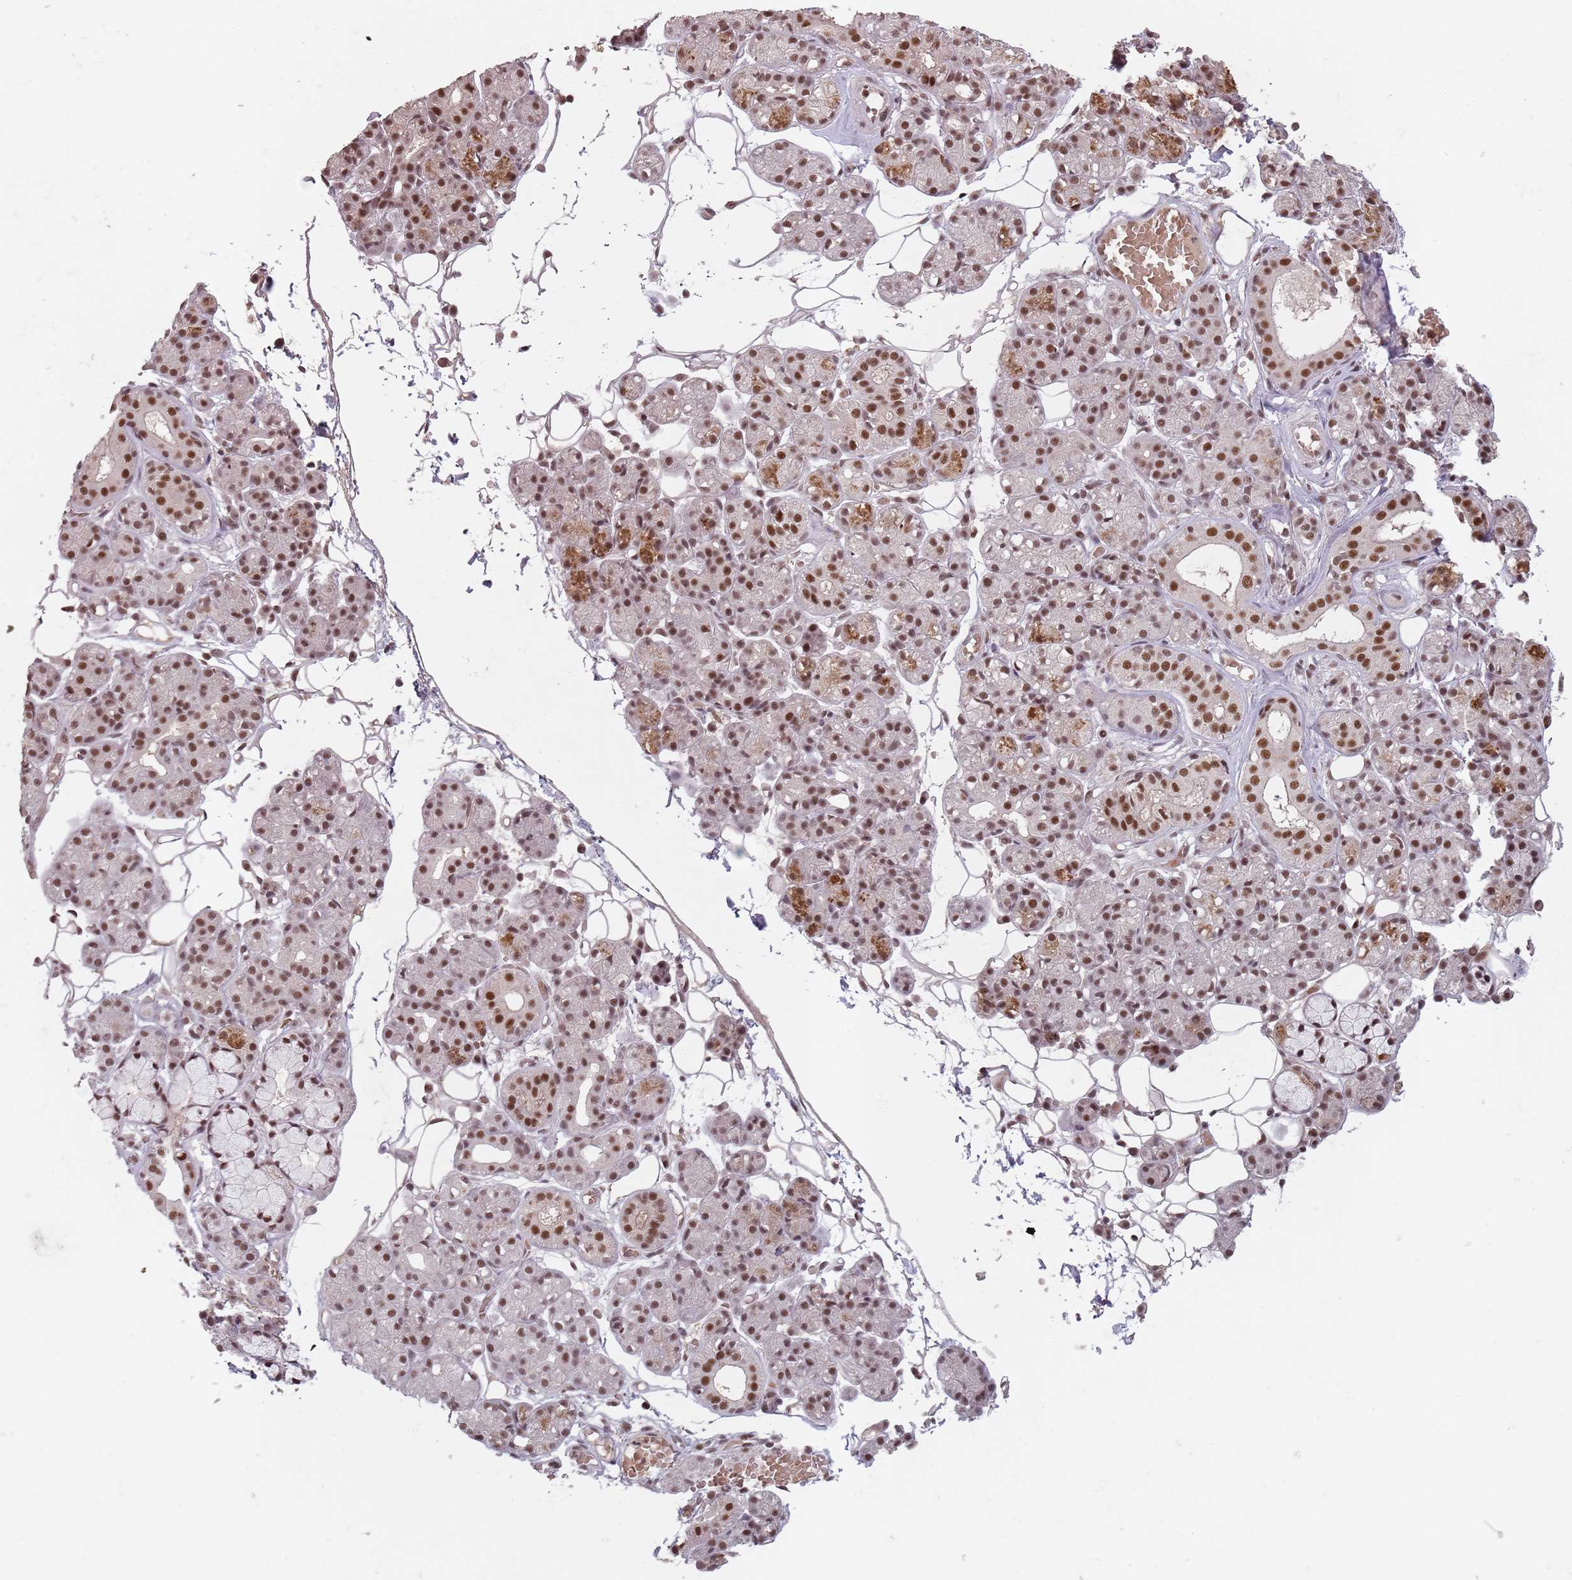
{"staining": {"intensity": "moderate", "quantity": ">75%", "location": "nuclear"}, "tissue": "salivary gland", "cell_type": "Glandular cells", "image_type": "normal", "snomed": [{"axis": "morphology", "description": "Normal tissue, NOS"}, {"axis": "topography", "description": "Salivary gland"}], "caption": "A micrograph showing moderate nuclear staining in approximately >75% of glandular cells in normal salivary gland, as visualized by brown immunohistochemical staining.", "gene": "NCBP1", "patient": {"sex": "male", "age": 63}}